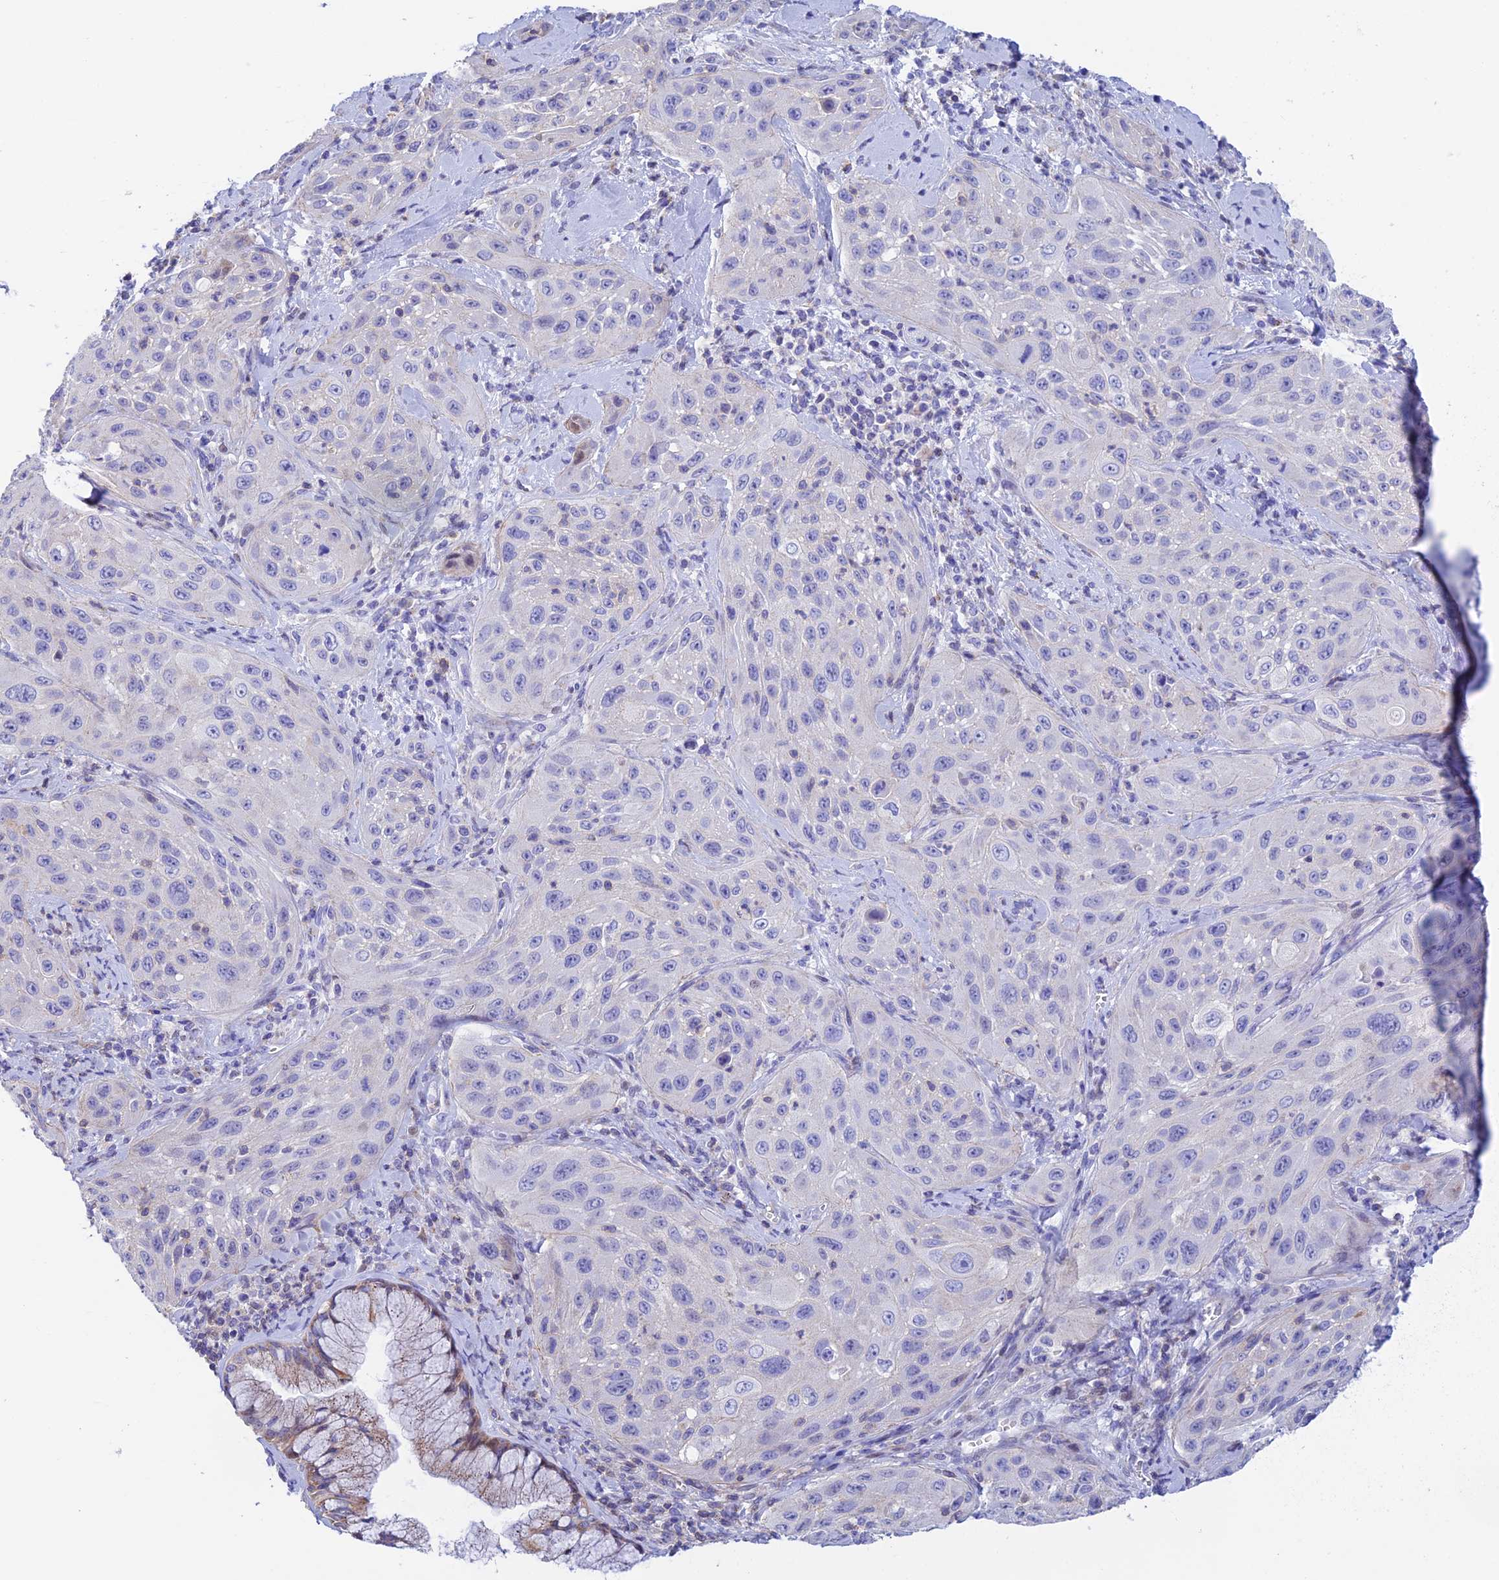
{"staining": {"intensity": "negative", "quantity": "none", "location": "none"}, "tissue": "cervical cancer", "cell_type": "Tumor cells", "image_type": "cancer", "snomed": [{"axis": "morphology", "description": "Squamous cell carcinoma, NOS"}, {"axis": "topography", "description": "Cervix"}], "caption": "Immunohistochemistry (IHC) histopathology image of neoplastic tissue: cervical squamous cell carcinoma stained with DAB reveals no significant protein staining in tumor cells.", "gene": "PRIM1", "patient": {"sex": "female", "age": 42}}